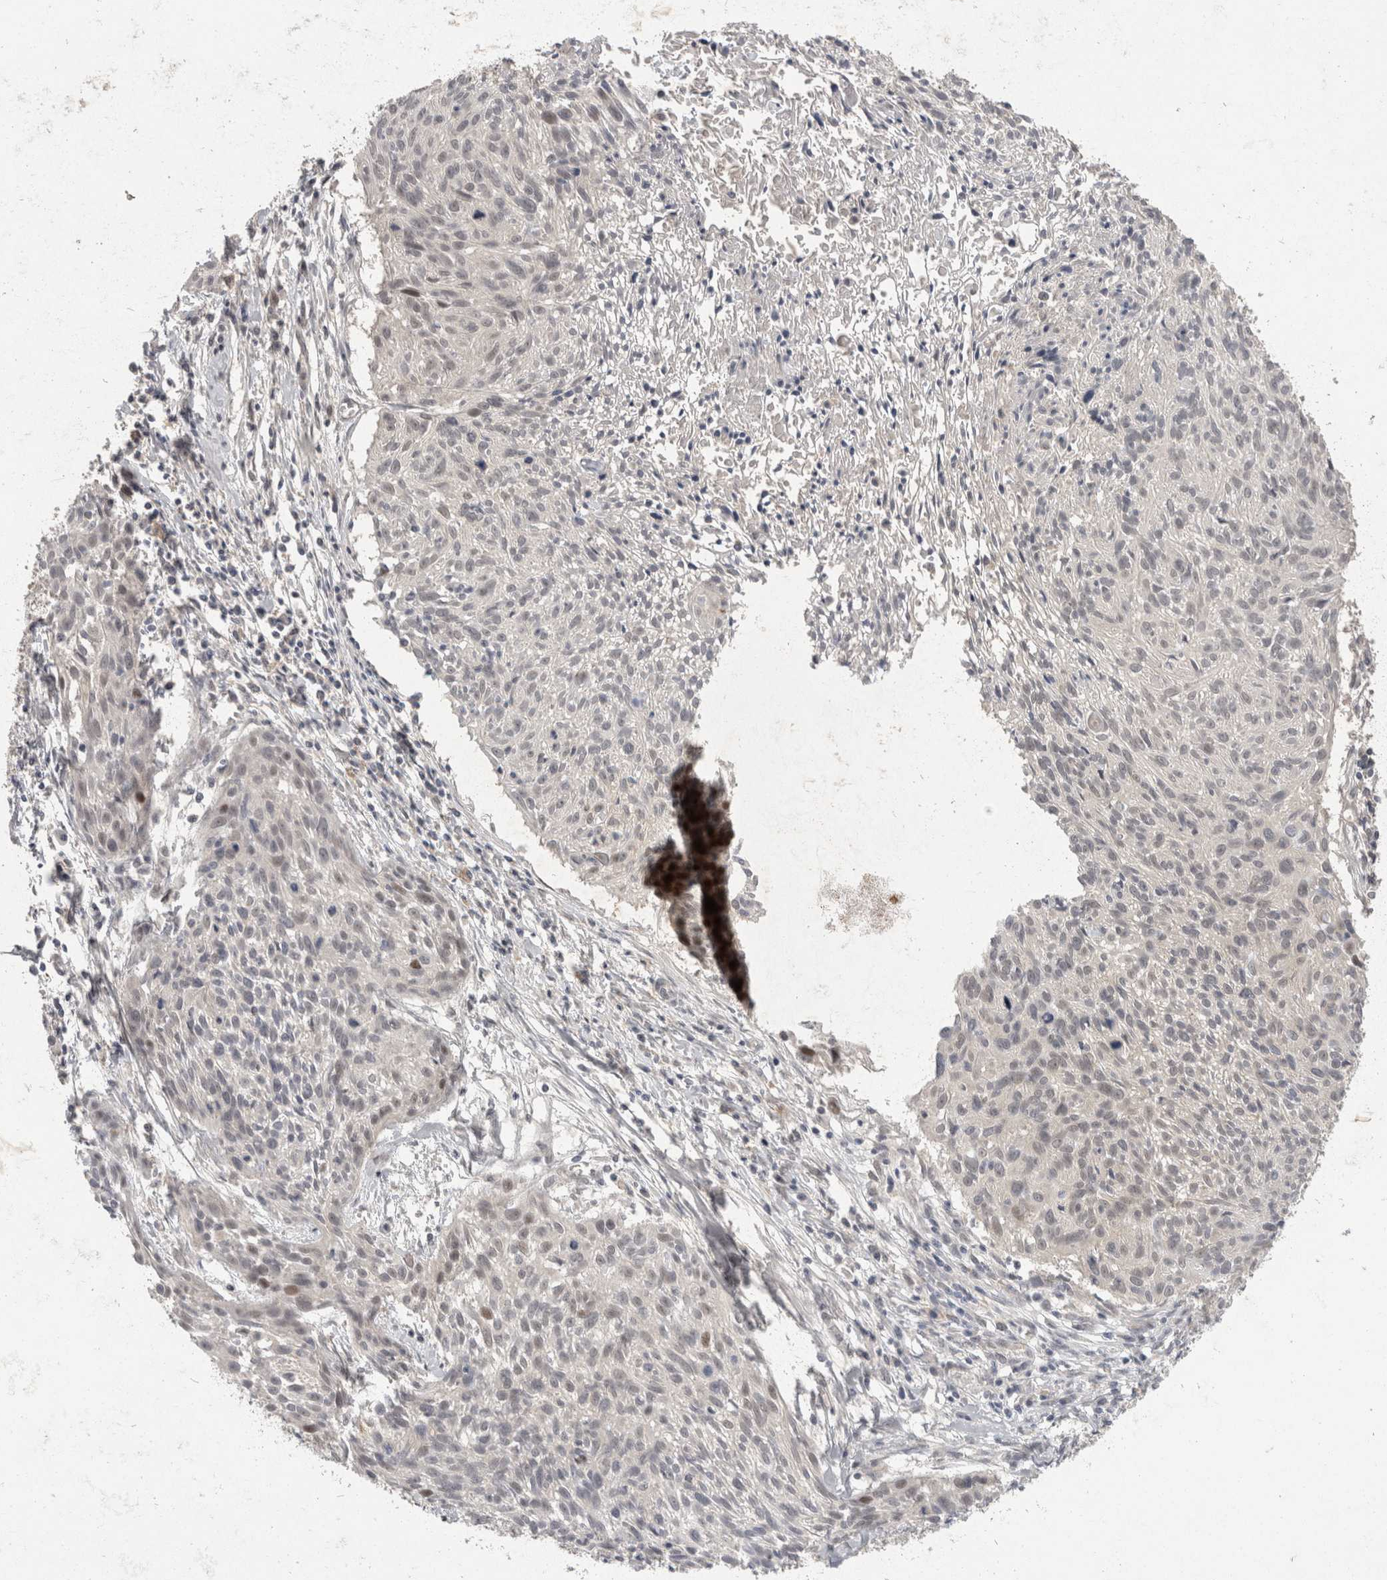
{"staining": {"intensity": "negative", "quantity": "none", "location": "none"}, "tissue": "cervical cancer", "cell_type": "Tumor cells", "image_type": "cancer", "snomed": [{"axis": "morphology", "description": "Squamous cell carcinoma, NOS"}, {"axis": "topography", "description": "Cervix"}], "caption": "Image shows no protein positivity in tumor cells of cervical cancer (squamous cell carcinoma) tissue.", "gene": "TOM1L2", "patient": {"sex": "female", "age": 51}}